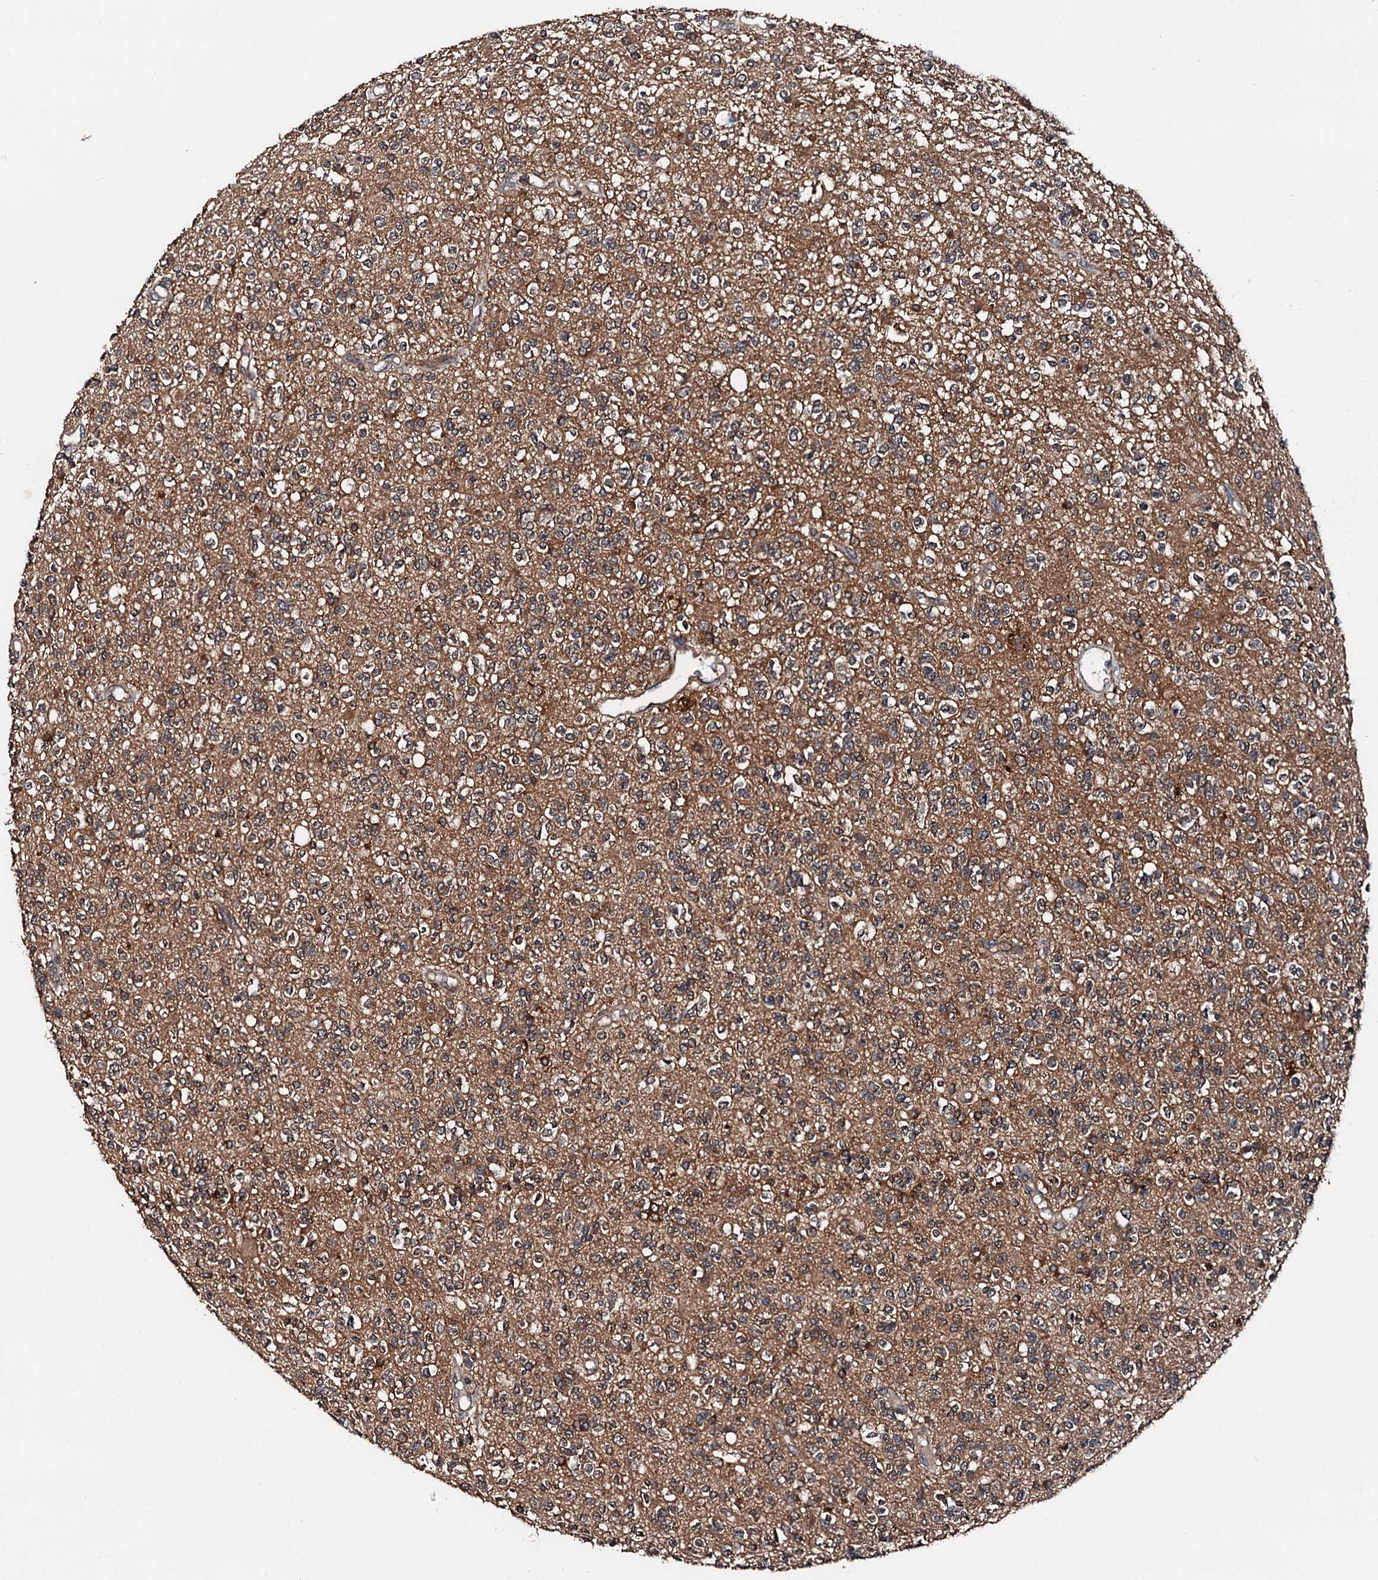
{"staining": {"intensity": "moderate", "quantity": "<25%", "location": "cytoplasmic/membranous"}, "tissue": "glioma", "cell_type": "Tumor cells", "image_type": "cancer", "snomed": [{"axis": "morphology", "description": "Glioma, malignant, High grade"}, {"axis": "topography", "description": "Brain"}], "caption": "Malignant glioma (high-grade) tissue shows moderate cytoplasmic/membranous staining in approximately <25% of tumor cells, visualized by immunohistochemistry. Using DAB (brown) and hematoxylin (blue) stains, captured at high magnification using brightfield microscopy.", "gene": "FGD4", "patient": {"sex": "male", "age": 34}}